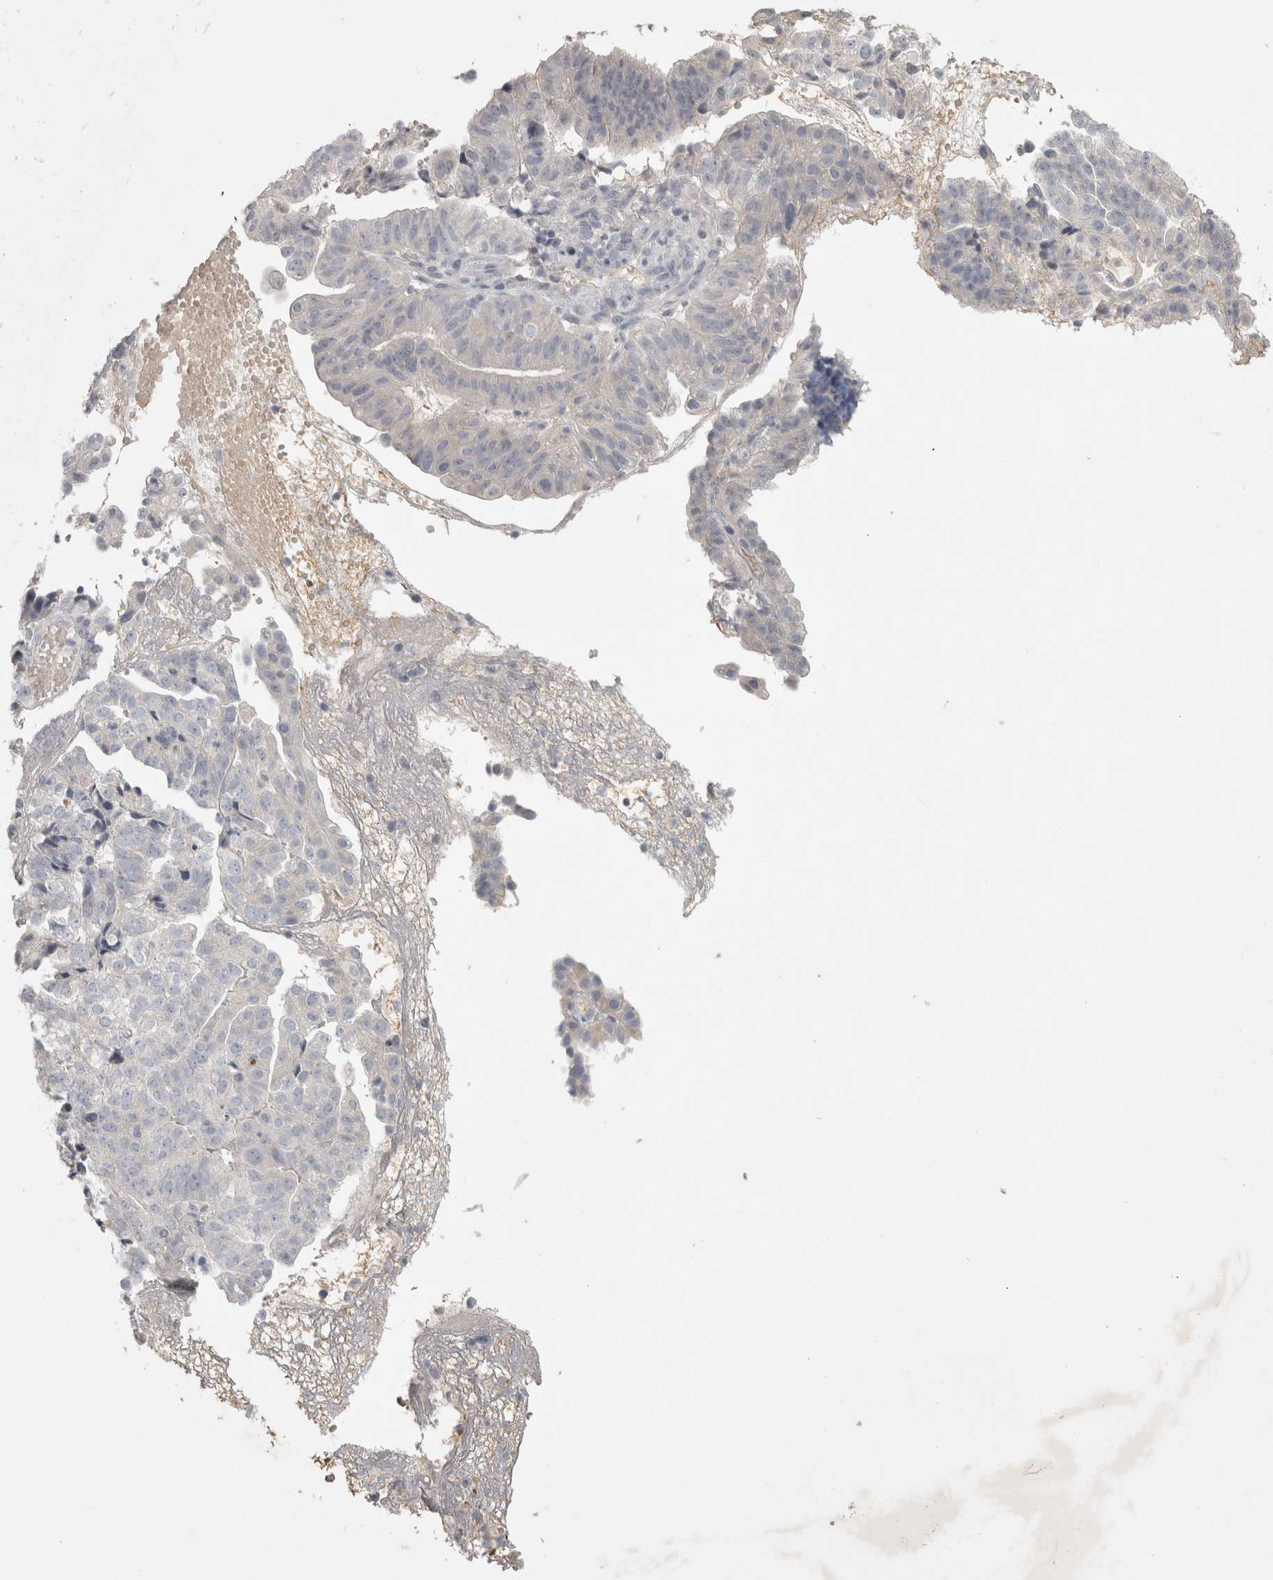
{"staining": {"intensity": "negative", "quantity": "none", "location": "none"}, "tissue": "endometrial cancer", "cell_type": "Tumor cells", "image_type": "cancer", "snomed": [{"axis": "morphology", "description": "Adenocarcinoma, NOS"}, {"axis": "topography", "description": "Endometrium"}], "caption": "IHC of human endometrial adenocarcinoma shows no positivity in tumor cells. (Brightfield microscopy of DAB (3,3'-diaminobenzidine) immunohistochemistry at high magnification).", "gene": "ENPP7", "patient": {"sex": "female", "age": 51}}